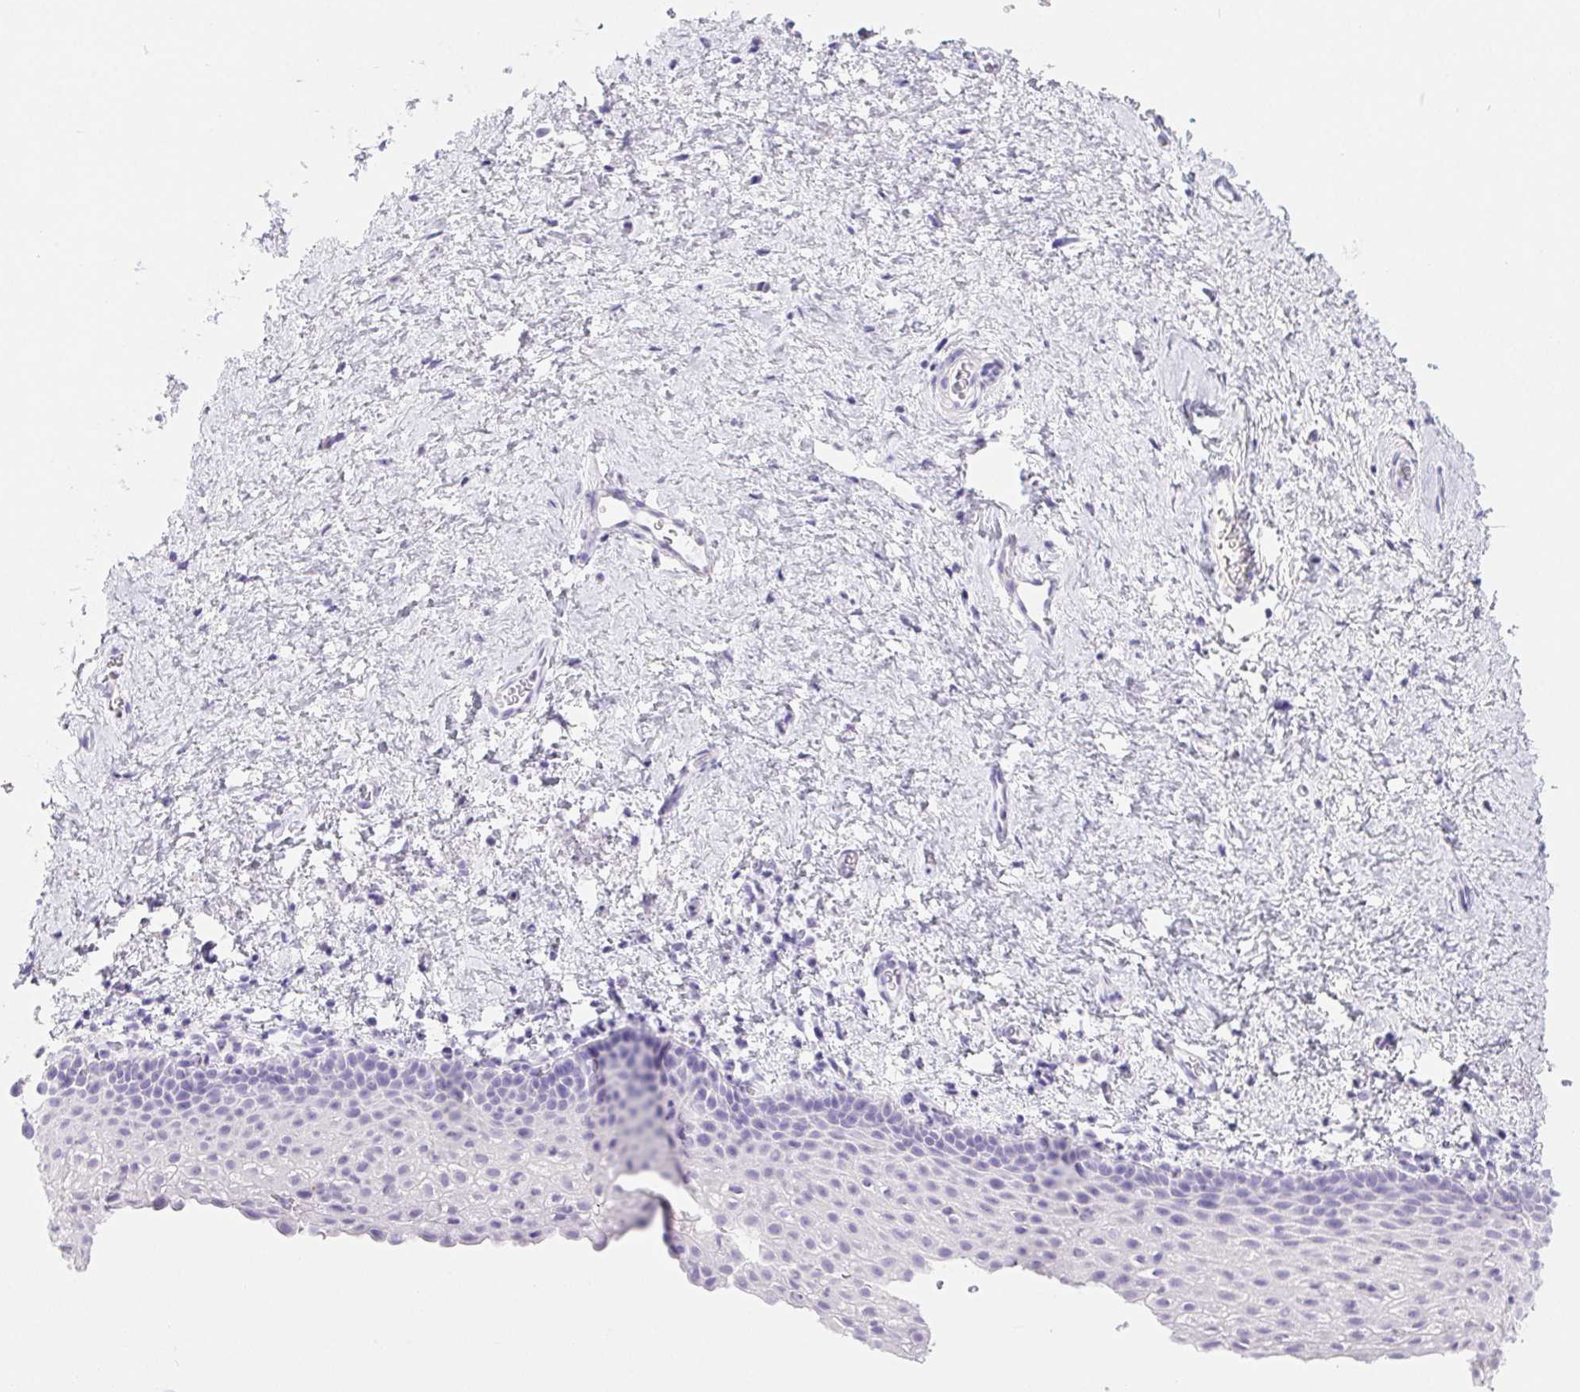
{"staining": {"intensity": "negative", "quantity": "none", "location": "none"}, "tissue": "vagina", "cell_type": "Squamous epithelial cells", "image_type": "normal", "snomed": [{"axis": "morphology", "description": "Normal tissue, NOS"}, {"axis": "topography", "description": "Vagina"}], "caption": "Immunohistochemistry micrograph of unremarkable human vagina stained for a protein (brown), which displays no expression in squamous epithelial cells.", "gene": "PNLIP", "patient": {"sex": "female", "age": 61}}